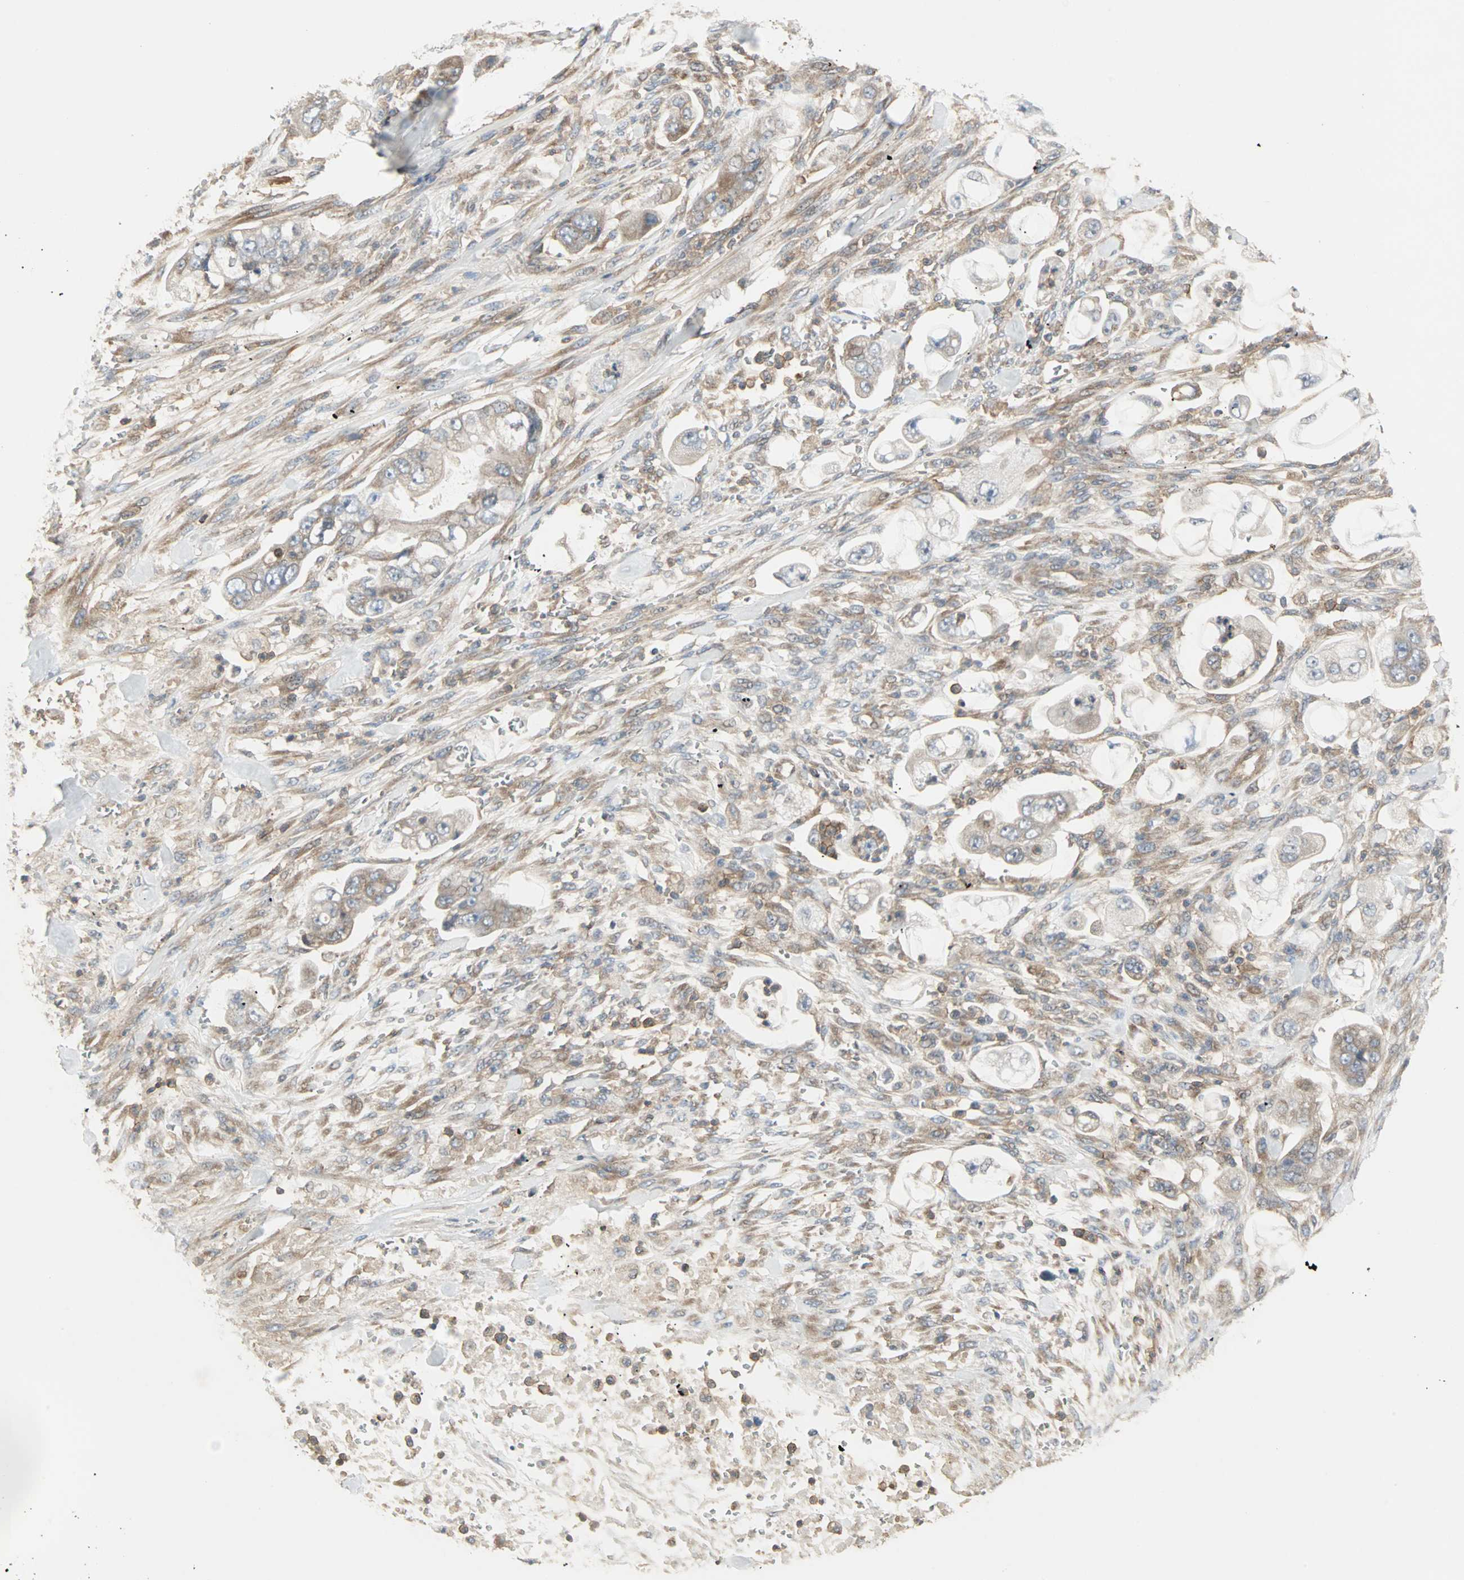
{"staining": {"intensity": "weak", "quantity": ">75%", "location": "cytoplasmic/membranous"}, "tissue": "stomach cancer", "cell_type": "Tumor cells", "image_type": "cancer", "snomed": [{"axis": "morphology", "description": "Adenocarcinoma, NOS"}, {"axis": "topography", "description": "Stomach"}], "caption": "Immunohistochemical staining of adenocarcinoma (stomach) displays low levels of weak cytoplasmic/membranous protein expression in approximately >75% of tumor cells.", "gene": "GNAI2", "patient": {"sex": "male", "age": 62}}